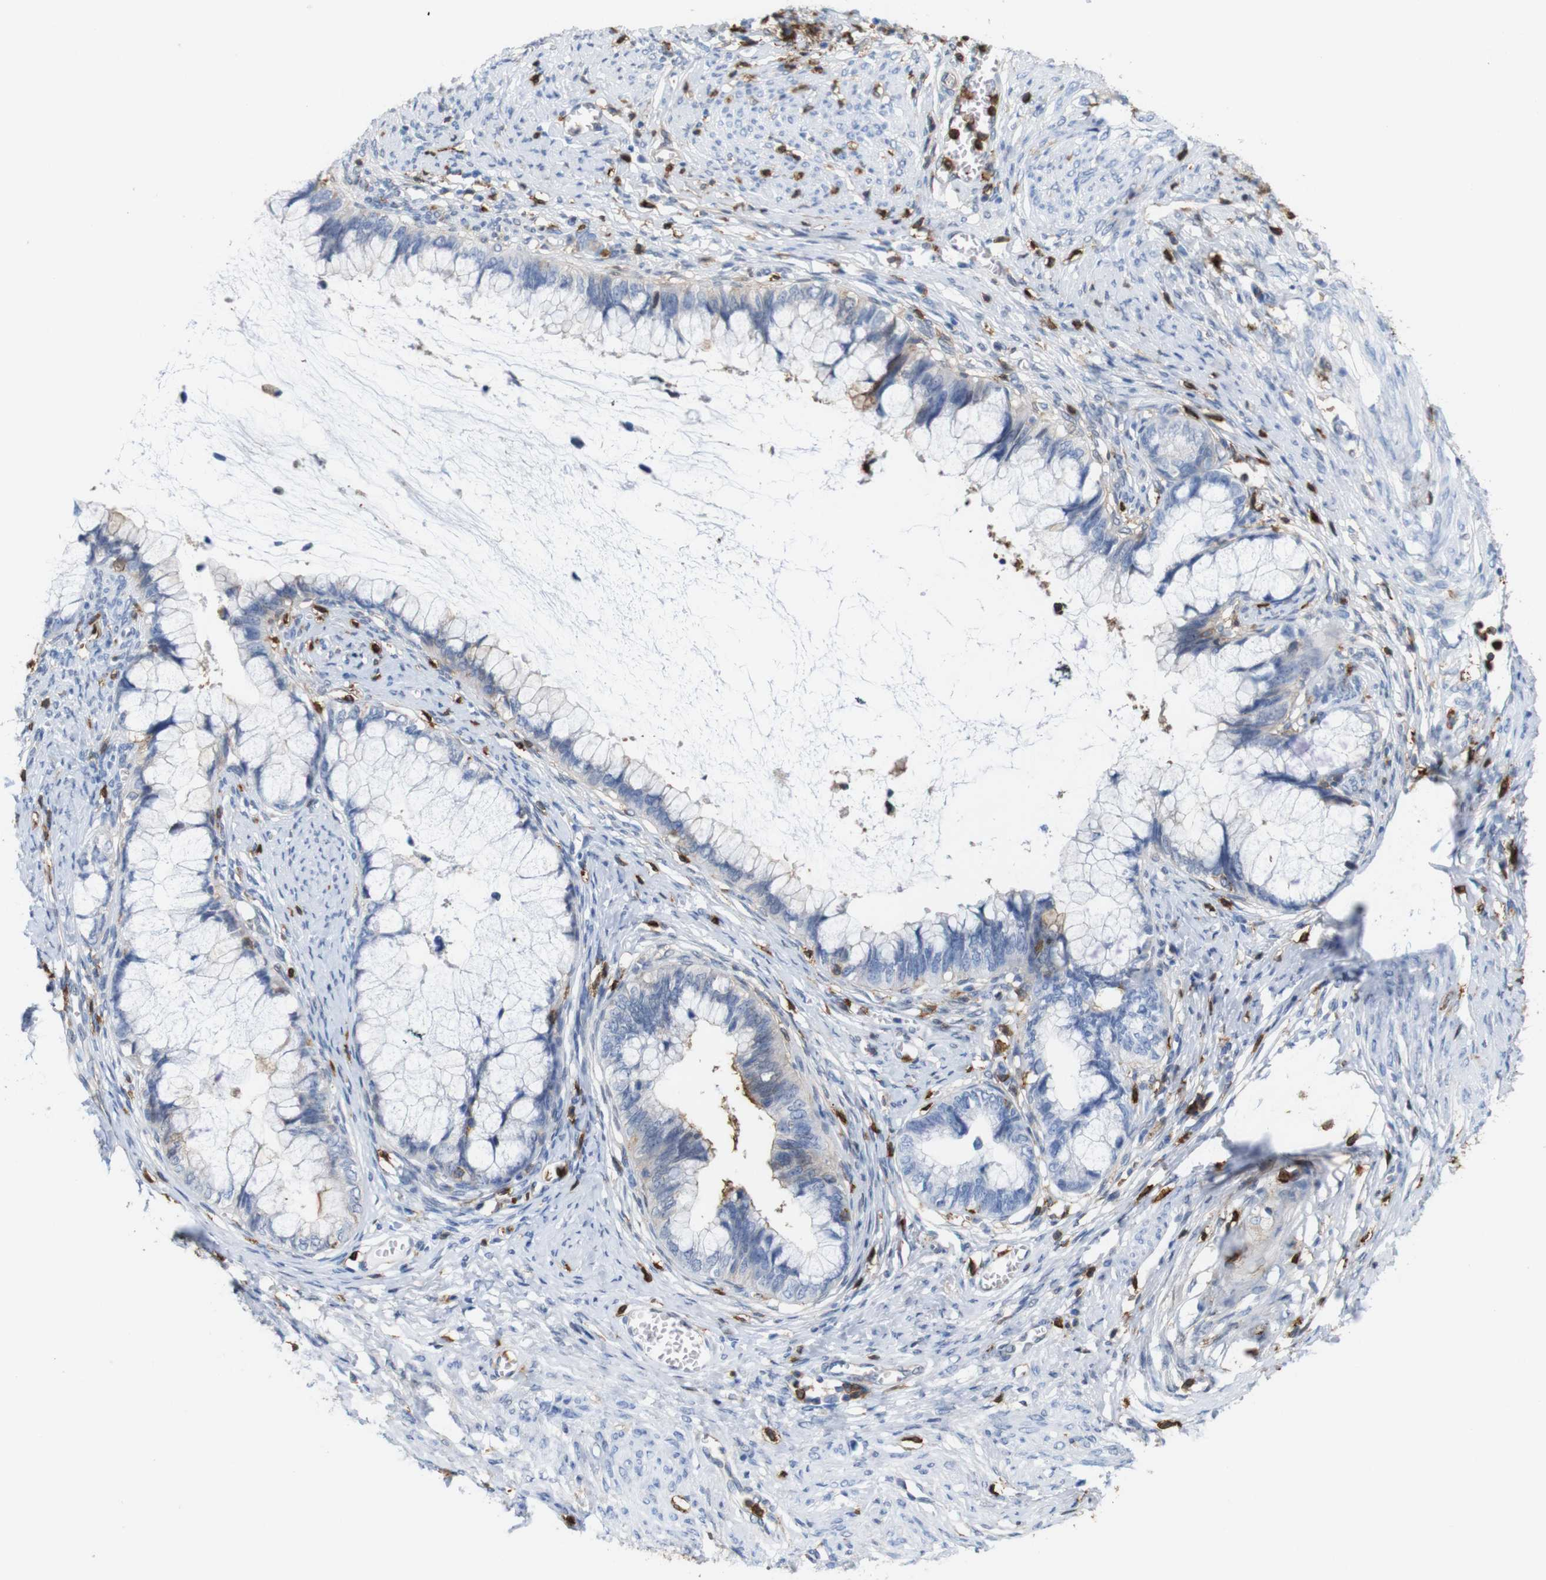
{"staining": {"intensity": "negative", "quantity": "none", "location": "none"}, "tissue": "cervical cancer", "cell_type": "Tumor cells", "image_type": "cancer", "snomed": [{"axis": "morphology", "description": "Adenocarcinoma, NOS"}, {"axis": "topography", "description": "Cervix"}], "caption": "Immunohistochemical staining of human cervical cancer exhibits no significant staining in tumor cells. (Stains: DAB (3,3'-diaminobenzidine) IHC with hematoxylin counter stain, Microscopy: brightfield microscopy at high magnification).", "gene": "ANXA1", "patient": {"sex": "female", "age": 44}}